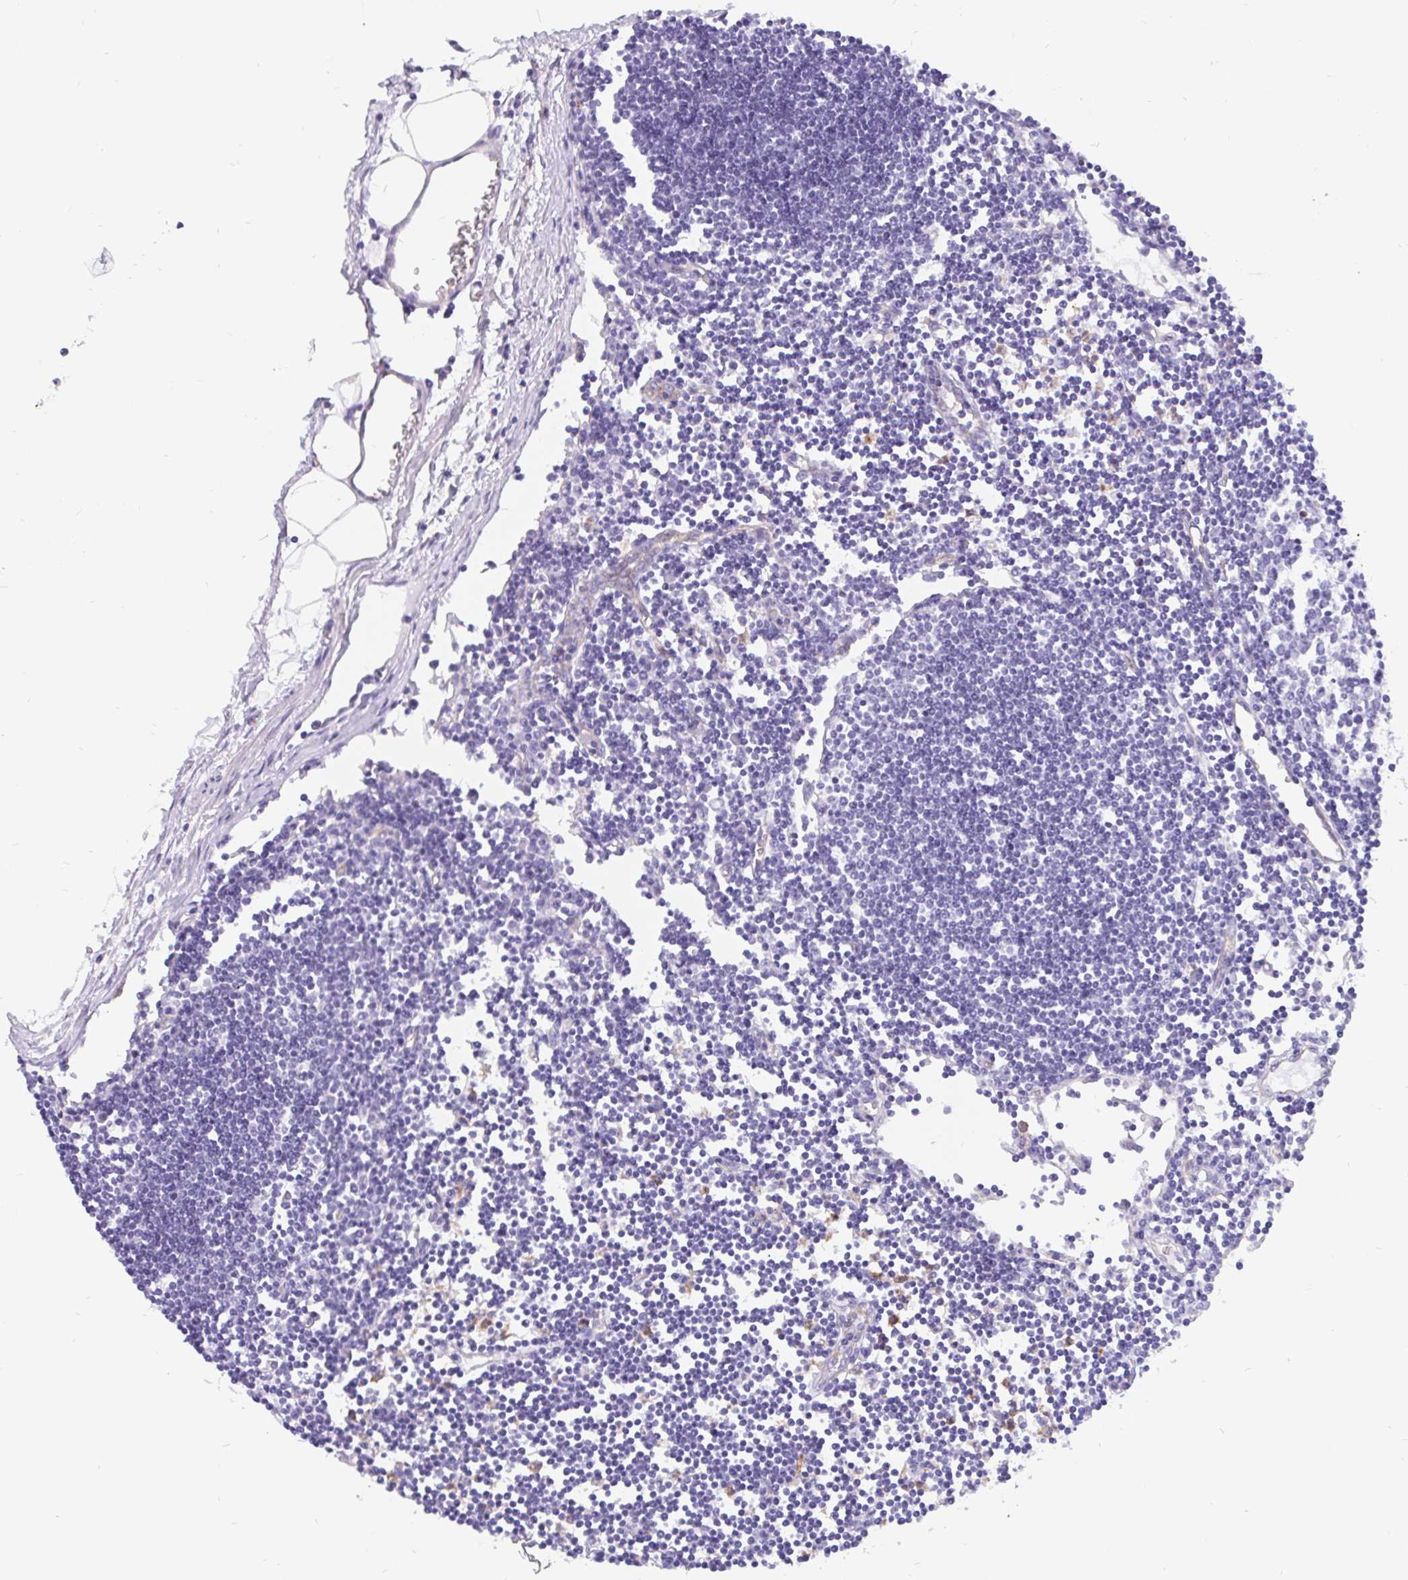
{"staining": {"intensity": "negative", "quantity": "none", "location": "none"}, "tissue": "lymph node", "cell_type": "Germinal center cells", "image_type": "normal", "snomed": [{"axis": "morphology", "description": "Normal tissue, NOS"}, {"axis": "topography", "description": "Lymph node"}], "caption": "The photomicrograph displays no significant staining in germinal center cells of lymph node.", "gene": "LIMCH1", "patient": {"sex": "female", "age": 65}}